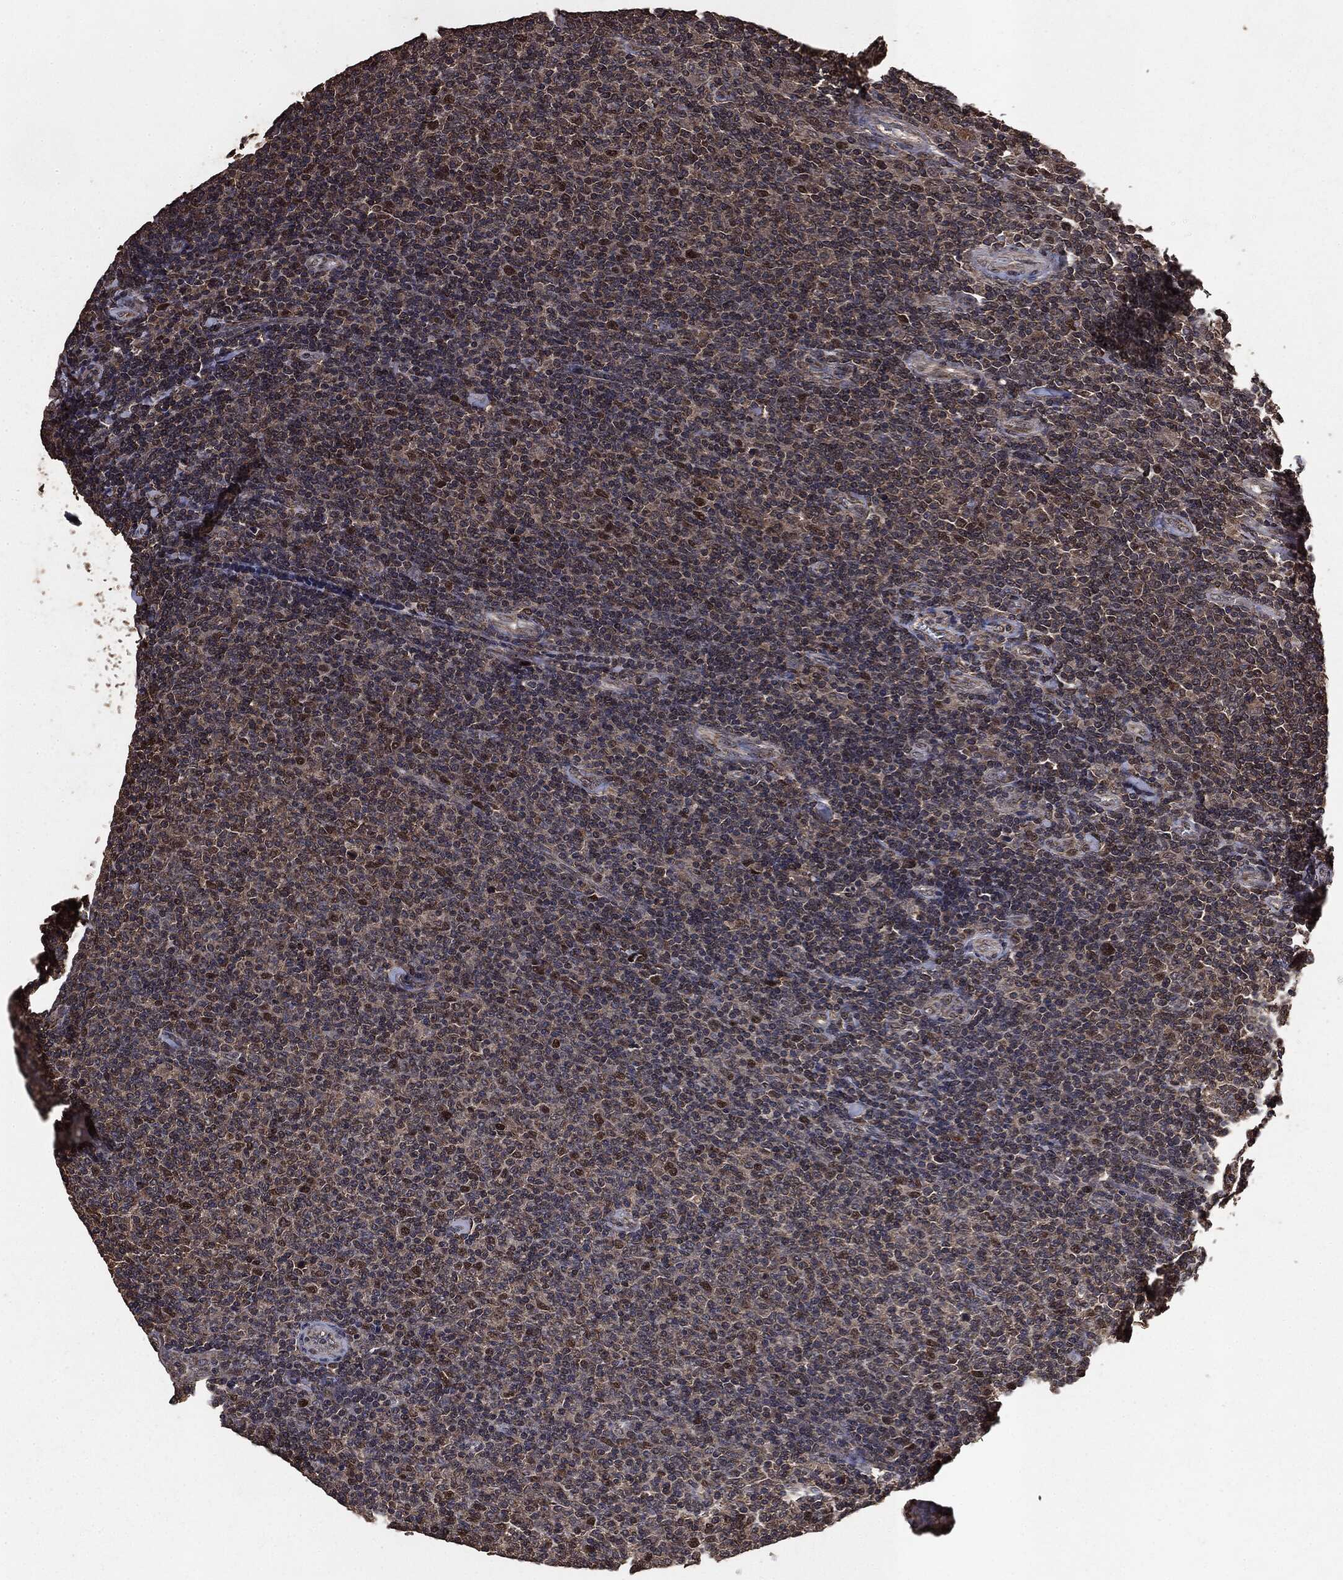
{"staining": {"intensity": "strong", "quantity": "<25%", "location": "cytoplasmic/membranous,nuclear"}, "tissue": "lymphoma", "cell_type": "Tumor cells", "image_type": "cancer", "snomed": [{"axis": "morphology", "description": "Malignant lymphoma, non-Hodgkin's type, Low grade"}, {"axis": "topography", "description": "Lymph node"}], "caption": "Immunohistochemical staining of malignant lymphoma, non-Hodgkin's type (low-grade) displays strong cytoplasmic/membranous and nuclear protein positivity in approximately <25% of tumor cells.", "gene": "PPP6R2", "patient": {"sex": "male", "age": 52}}